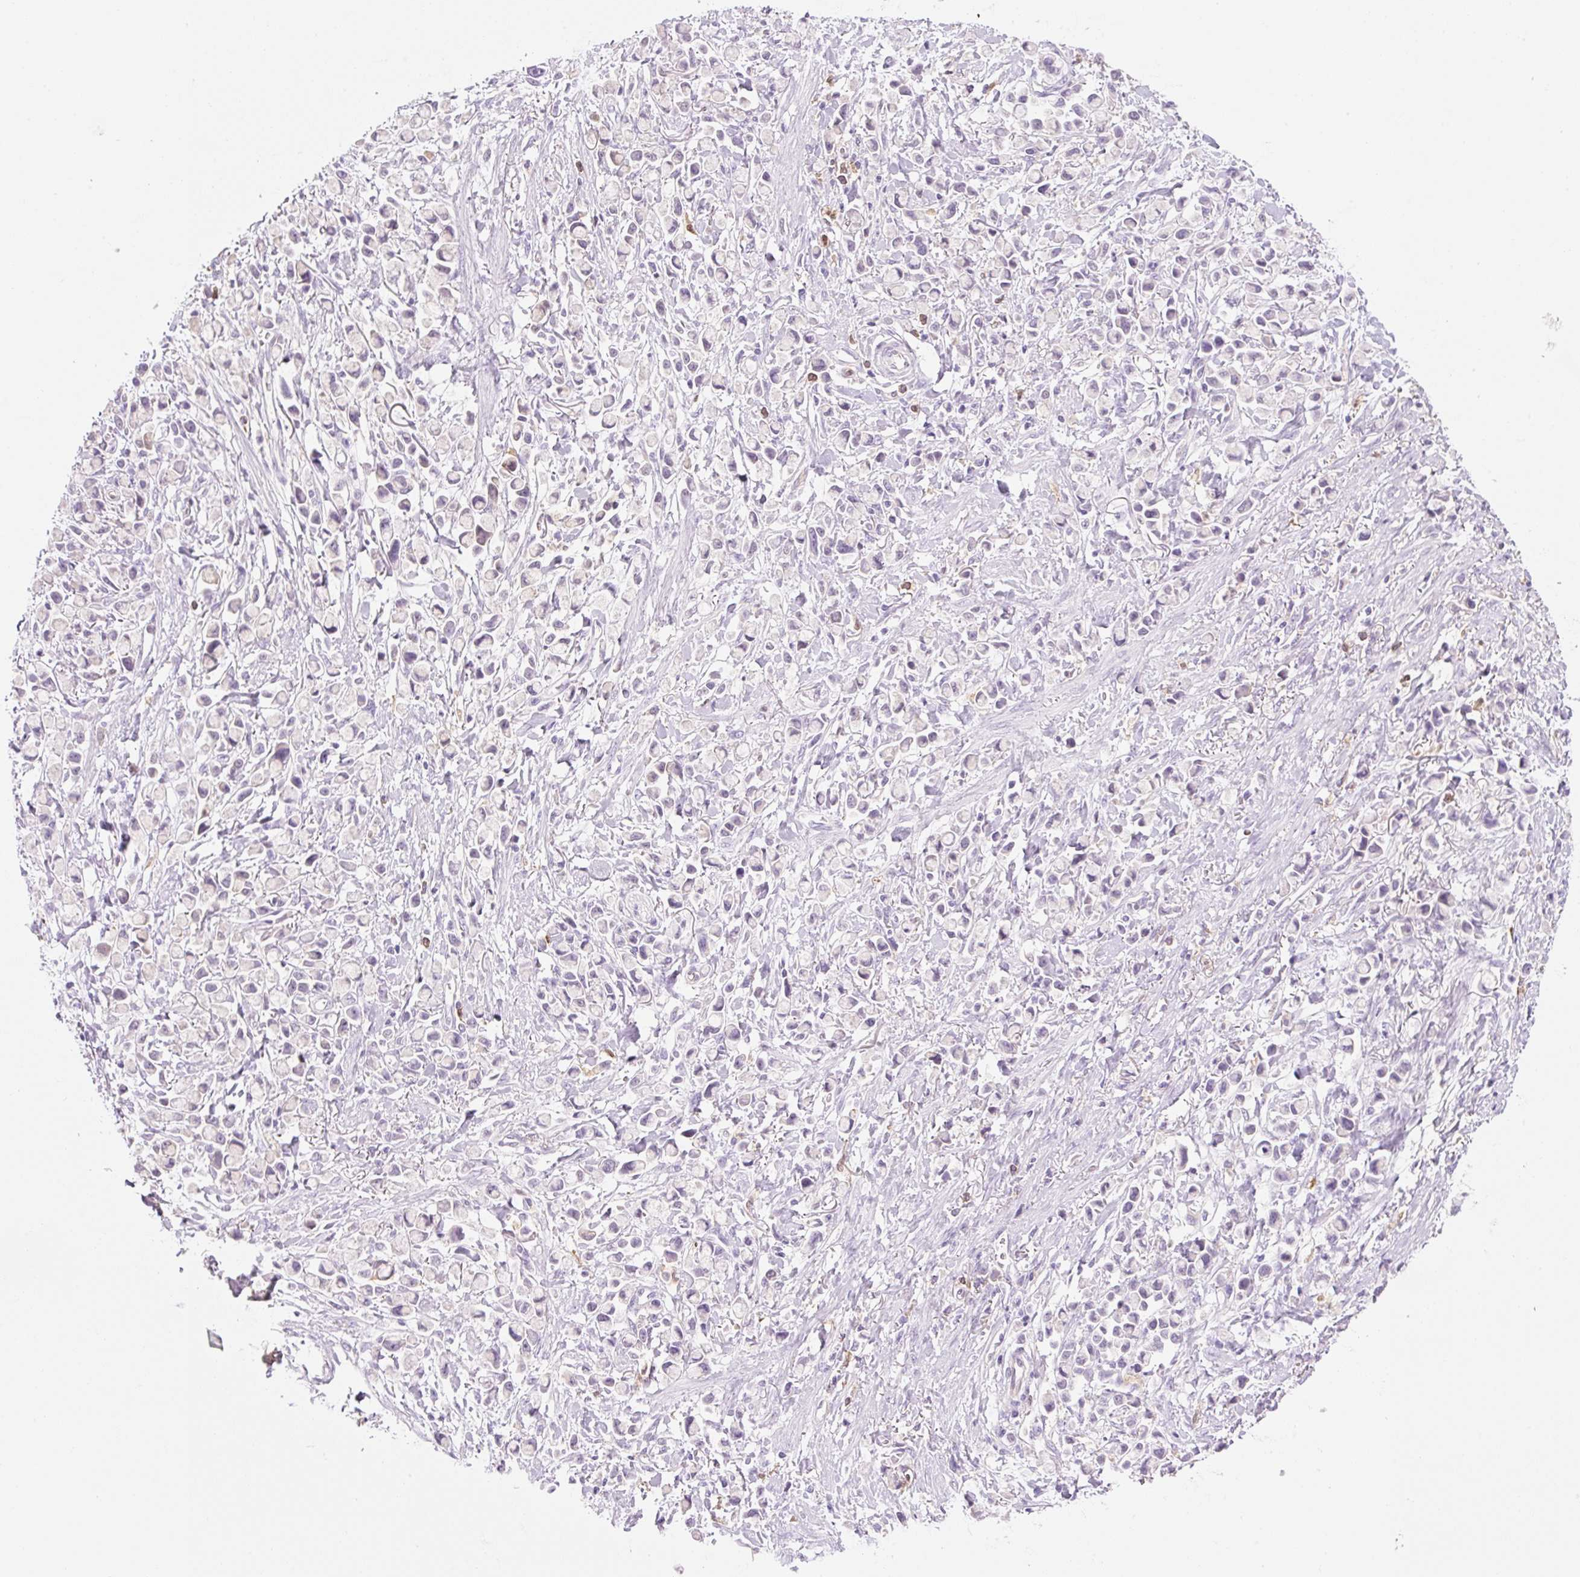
{"staining": {"intensity": "negative", "quantity": "none", "location": "none"}, "tissue": "stomach cancer", "cell_type": "Tumor cells", "image_type": "cancer", "snomed": [{"axis": "morphology", "description": "Adenocarcinoma, NOS"}, {"axis": "topography", "description": "Stomach"}], "caption": "This is an IHC histopathology image of stomach adenocarcinoma. There is no positivity in tumor cells.", "gene": "FABP5", "patient": {"sex": "female", "age": 81}}